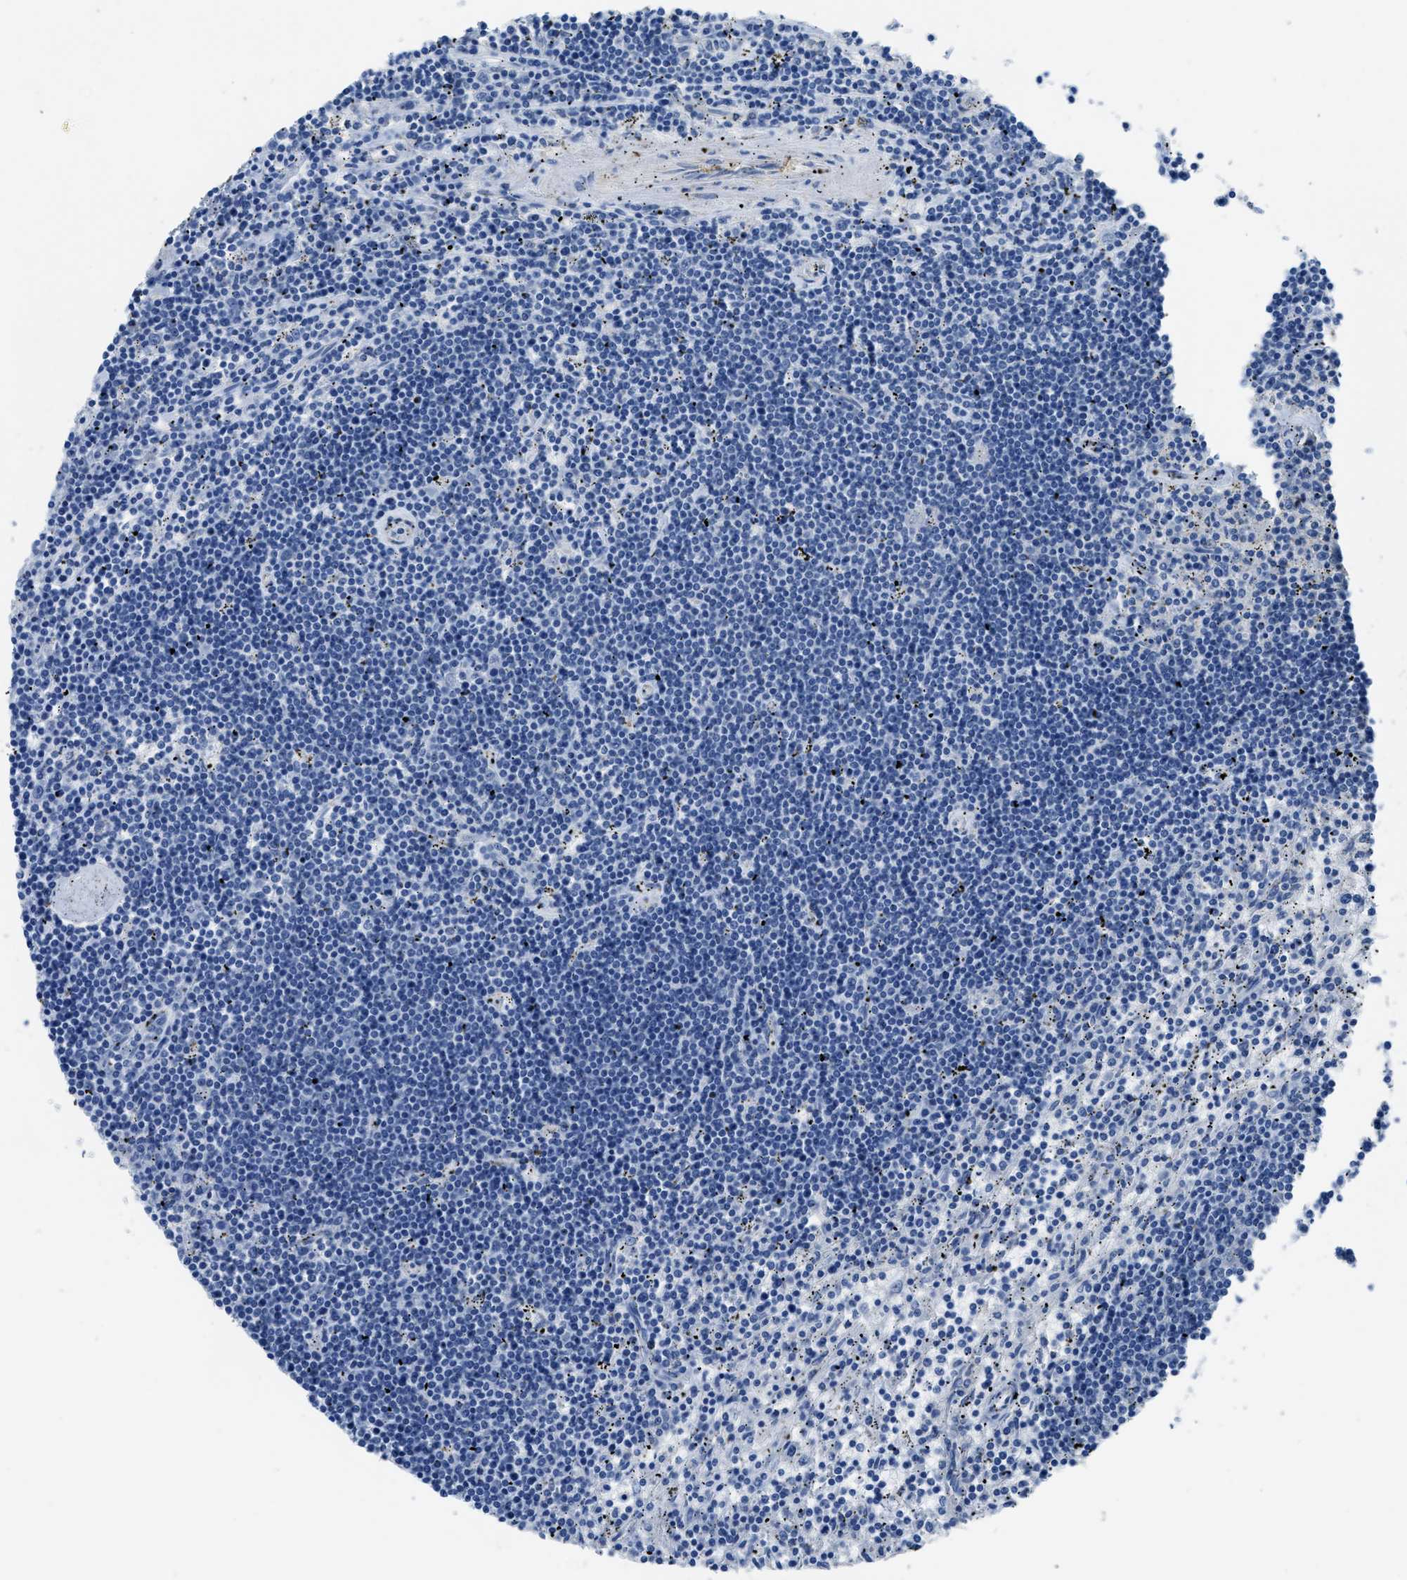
{"staining": {"intensity": "negative", "quantity": "none", "location": "none"}, "tissue": "lymphoma", "cell_type": "Tumor cells", "image_type": "cancer", "snomed": [{"axis": "morphology", "description": "Malignant lymphoma, non-Hodgkin's type, Low grade"}, {"axis": "topography", "description": "Spleen"}], "caption": "Immunohistochemistry (IHC) micrograph of lymphoma stained for a protein (brown), which demonstrates no expression in tumor cells.", "gene": "ZSWIM5", "patient": {"sex": "male", "age": 76}}